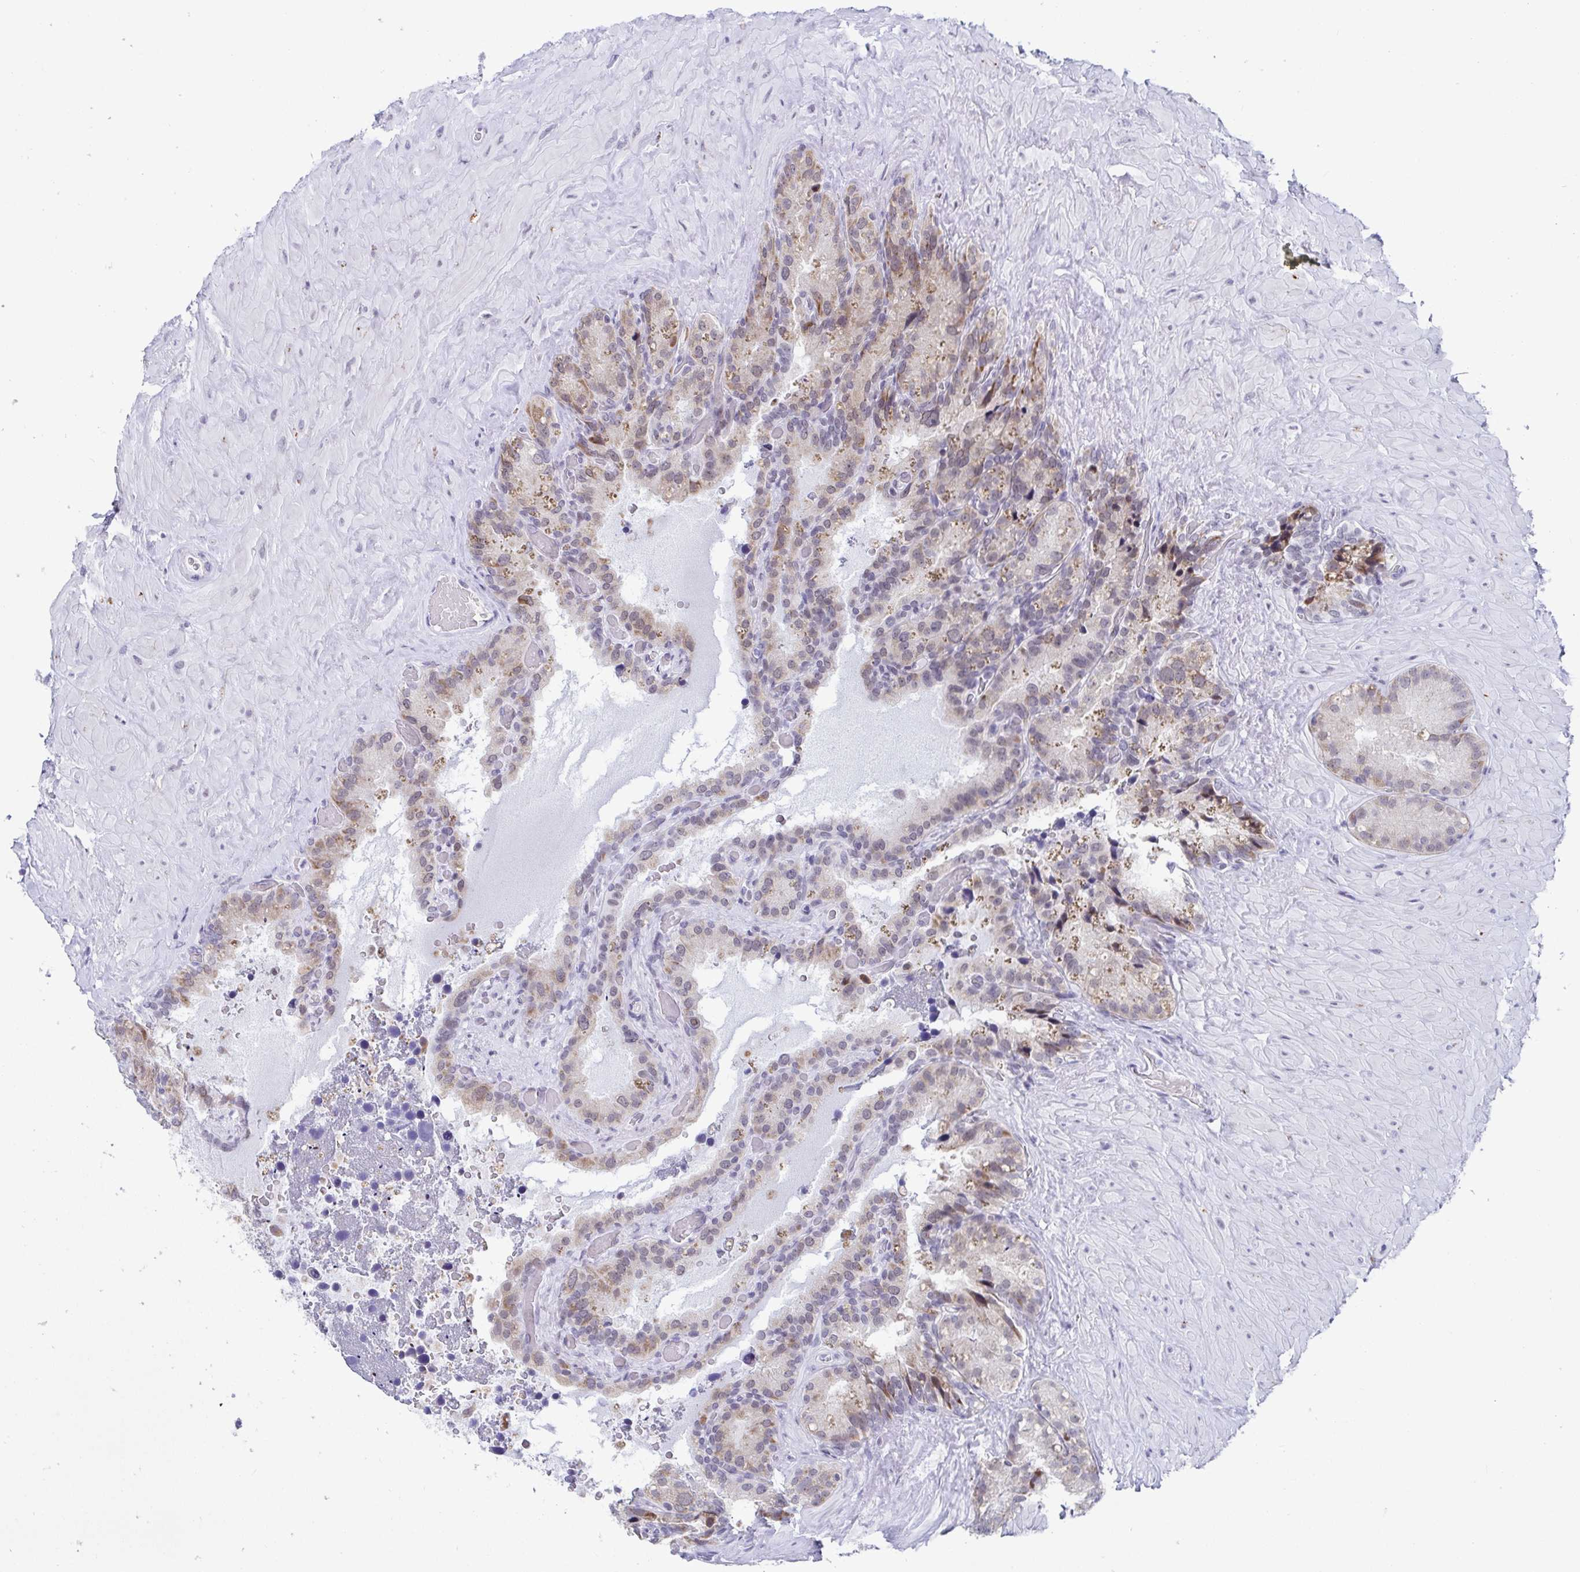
{"staining": {"intensity": "weak", "quantity": "25%-75%", "location": "cytoplasmic/membranous,nuclear"}, "tissue": "seminal vesicle", "cell_type": "Glandular cells", "image_type": "normal", "snomed": [{"axis": "morphology", "description": "Normal tissue, NOS"}, {"axis": "topography", "description": "Seminal veicle"}], "caption": "An IHC histopathology image of normal tissue is shown. Protein staining in brown labels weak cytoplasmic/membranous,nuclear positivity in seminal vesicle within glandular cells.", "gene": "WDR72", "patient": {"sex": "male", "age": 60}}